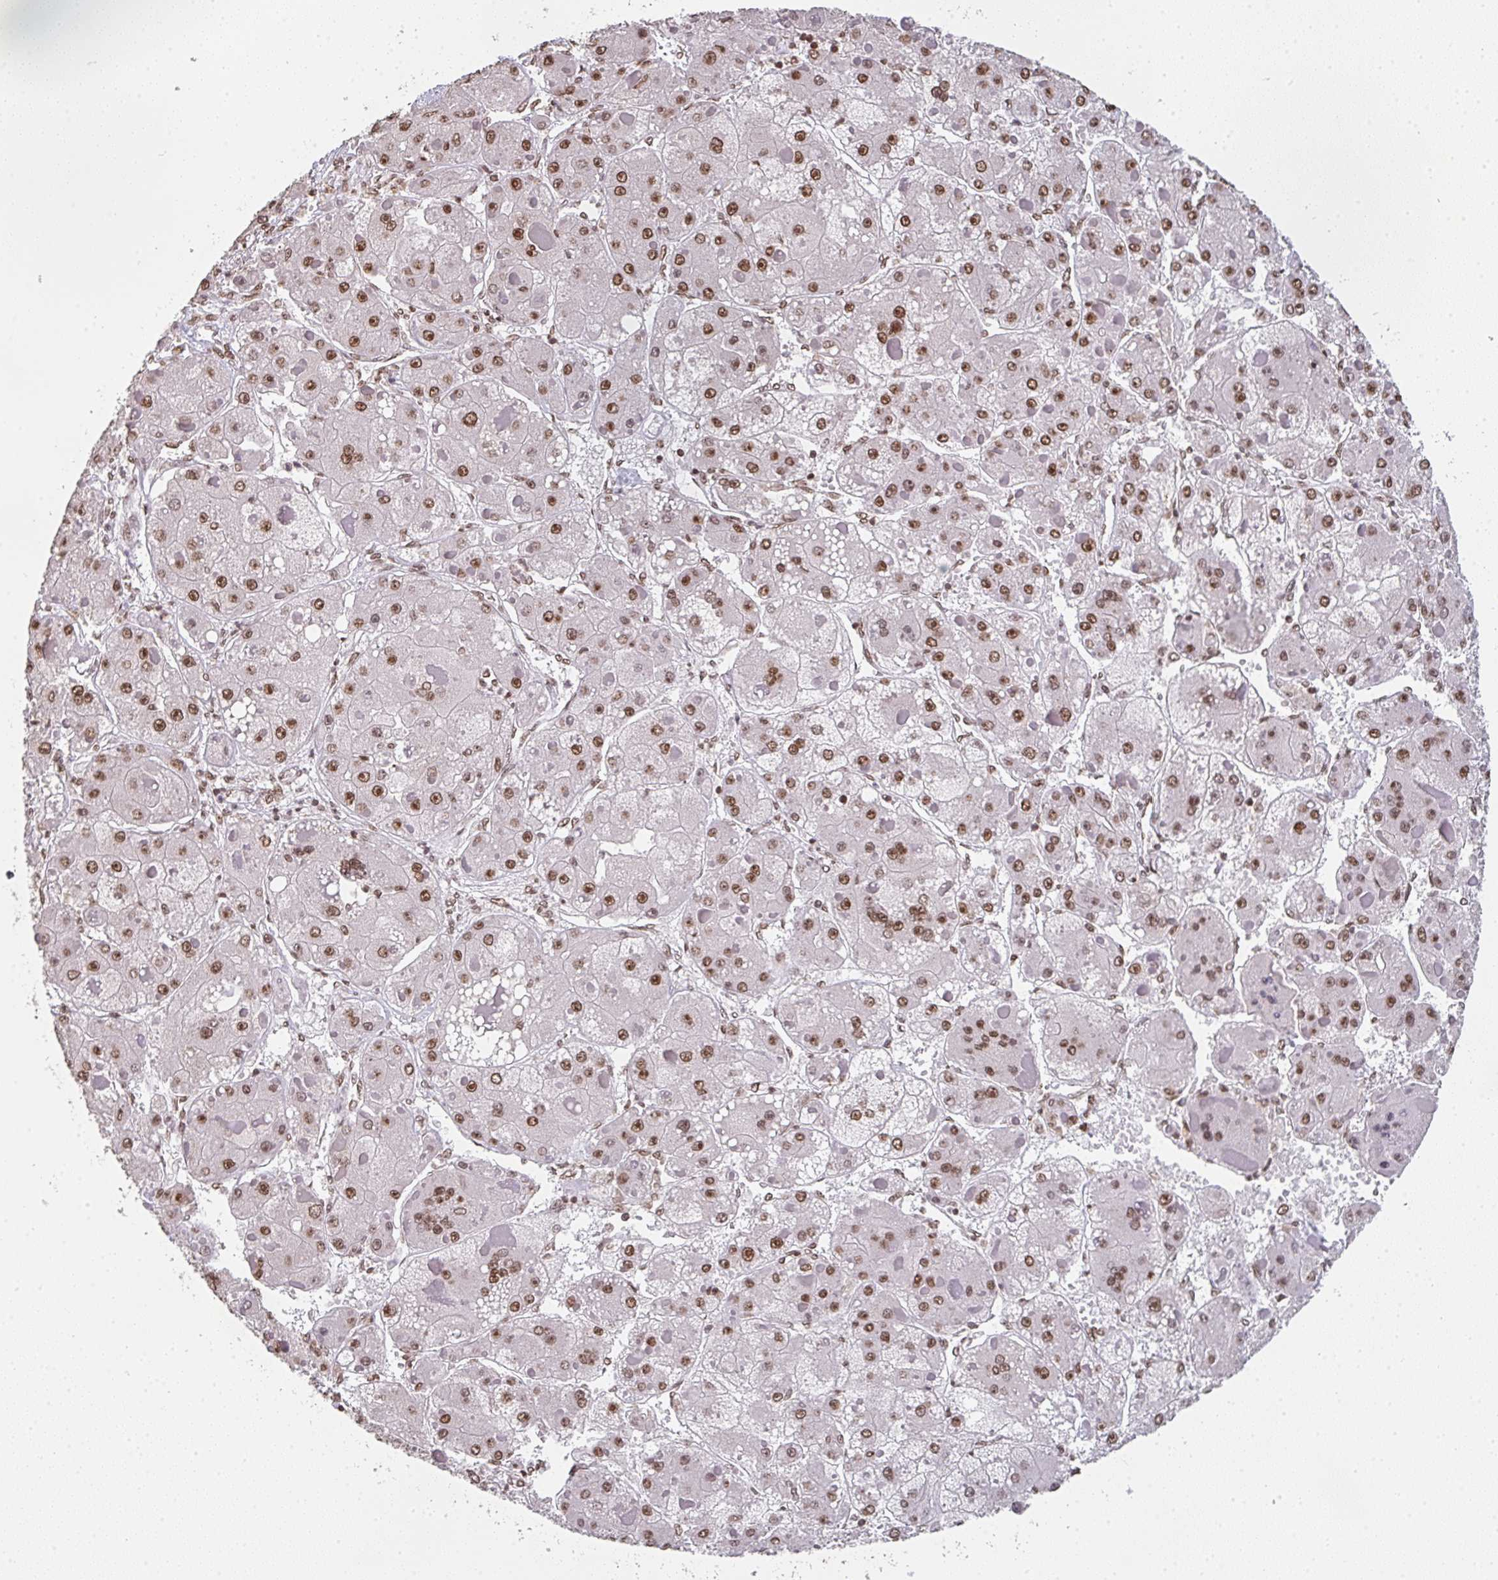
{"staining": {"intensity": "moderate", "quantity": ">75%", "location": "nuclear"}, "tissue": "liver cancer", "cell_type": "Tumor cells", "image_type": "cancer", "snomed": [{"axis": "morphology", "description": "Carcinoma, Hepatocellular, NOS"}, {"axis": "topography", "description": "Liver"}], "caption": "Protein expression by IHC demonstrates moderate nuclear positivity in approximately >75% of tumor cells in liver cancer (hepatocellular carcinoma).", "gene": "DKC1", "patient": {"sex": "female", "age": 73}}